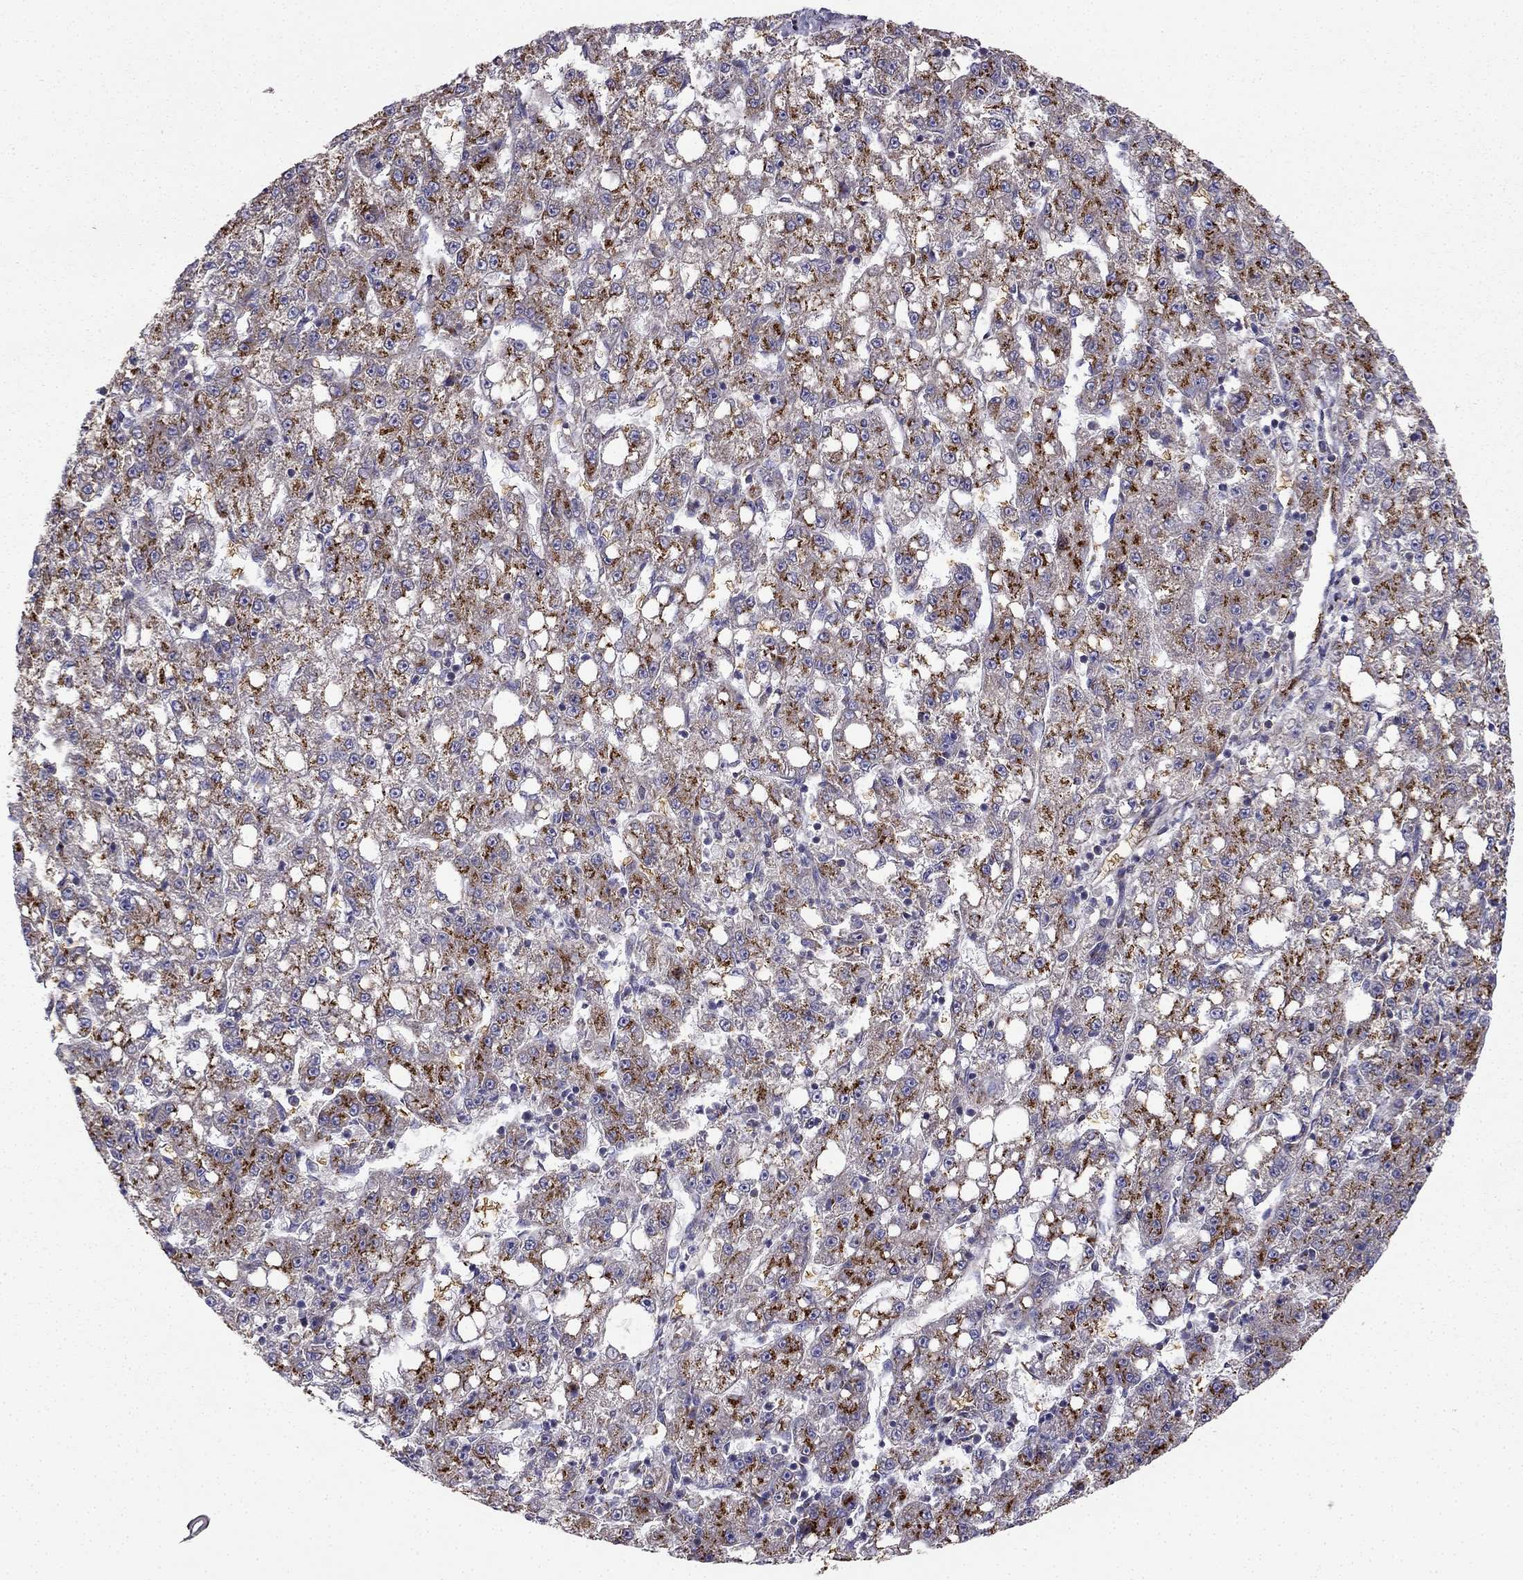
{"staining": {"intensity": "strong", "quantity": "25%-75%", "location": "cytoplasmic/membranous"}, "tissue": "liver cancer", "cell_type": "Tumor cells", "image_type": "cancer", "snomed": [{"axis": "morphology", "description": "Carcinoma, Hepatocellular, NOS"}, {"axis": "topography", "description": "Liver"}], "caption": "Tumor cells show high levels of strong cytoplasmic/membranous positivity in about 25%-75% of cells in liver cancer (hepatocellular carcinoma).", "gene": "B4GALT7", "patient": {"sex": "female", "age": 65}}